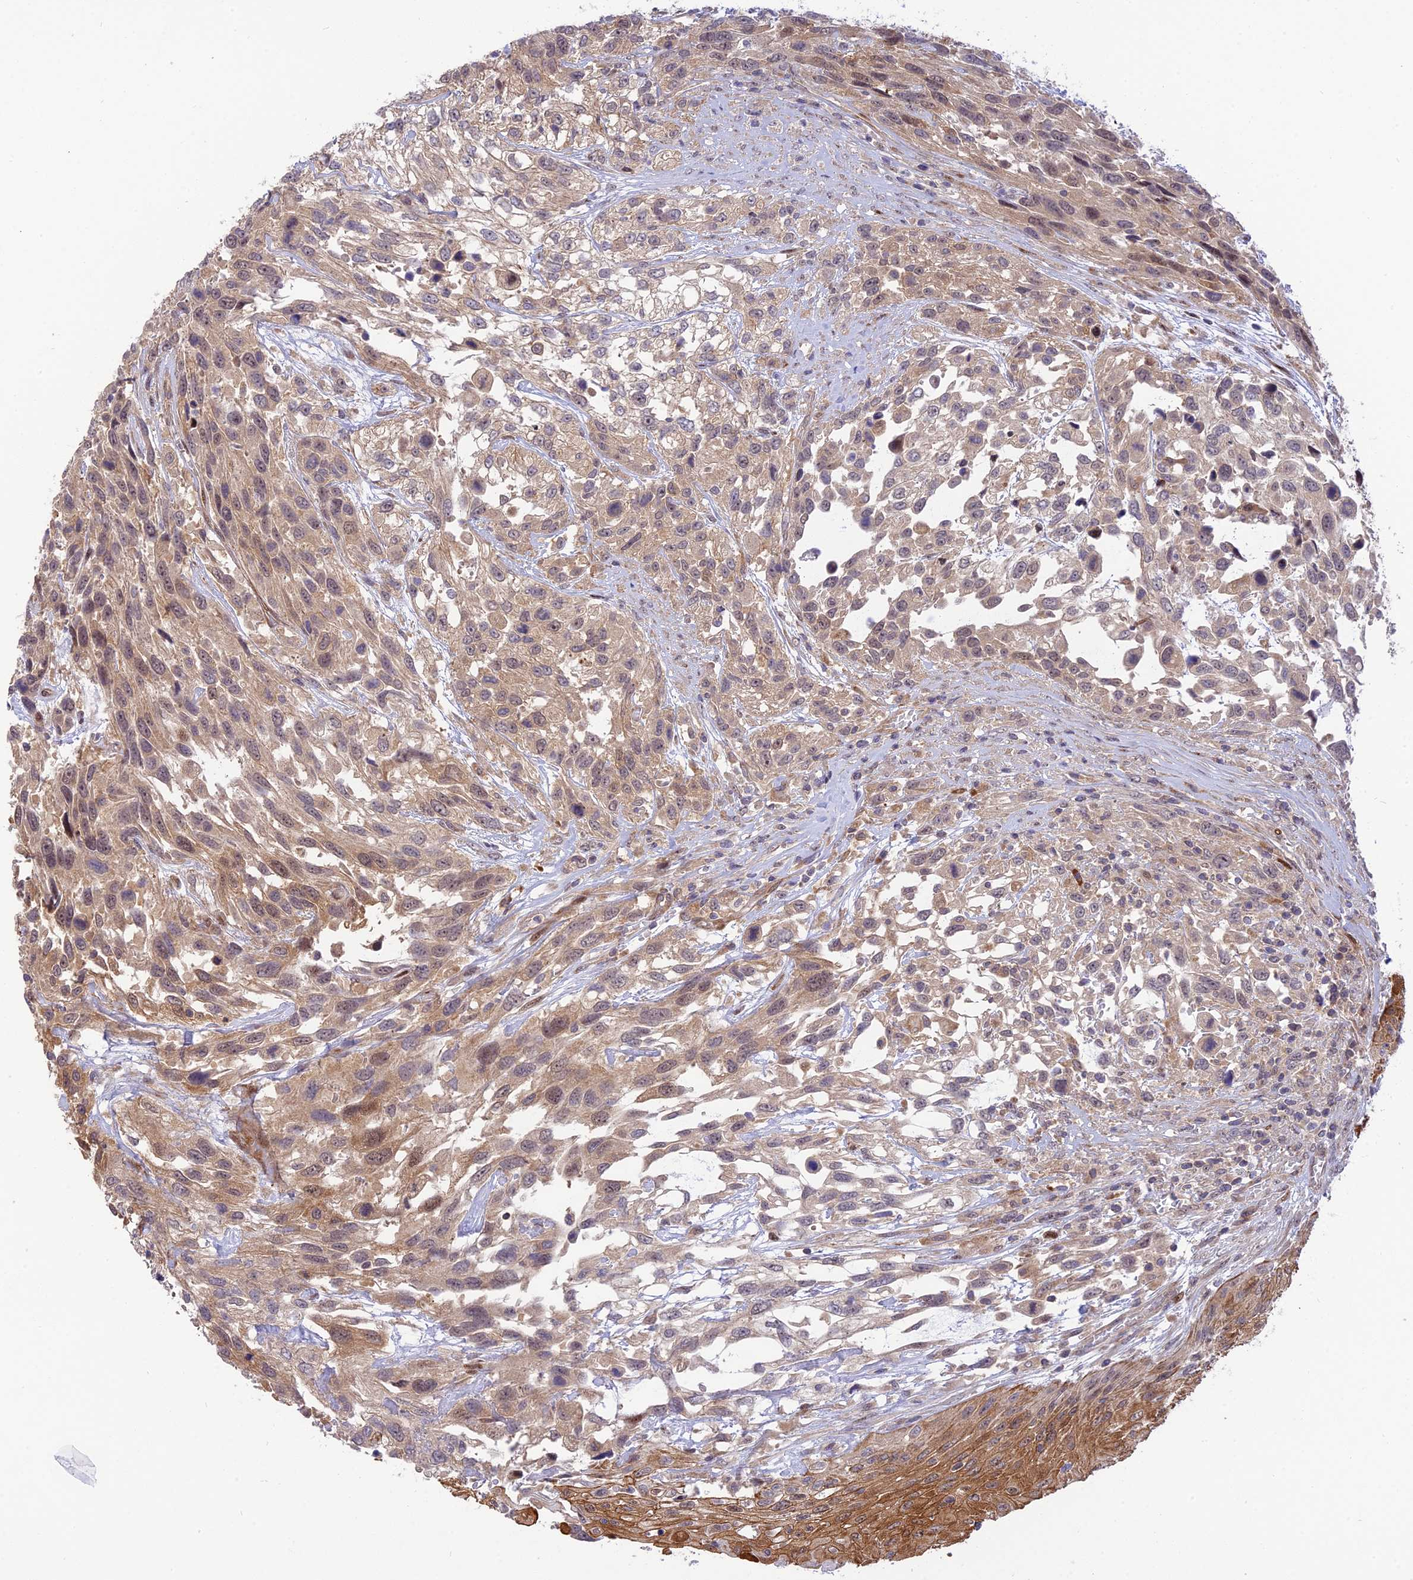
{"staining": {"intensity": "moderate", "quantity": "<25%", "location": "cytoplasmic/membranous,nuclear"}, "tissue": "urothelial cancer", "cell_type": "Tumor cells", "image_type": "cancer", "snomed": [{"axis": "morphology", "description": "Urothelial carcinoma, High grade"}, {"axis": "topography", "description": "Urinary bladder"}], "caption": "Immunohistochemical staining of urothelial cancer displays low levels of moderate cytoplasmic/membranous and nuclear protein expression in about <25% of tumor cells.", "gene": "ZNF584", "patient": {"sex": "female", "age": 70}}